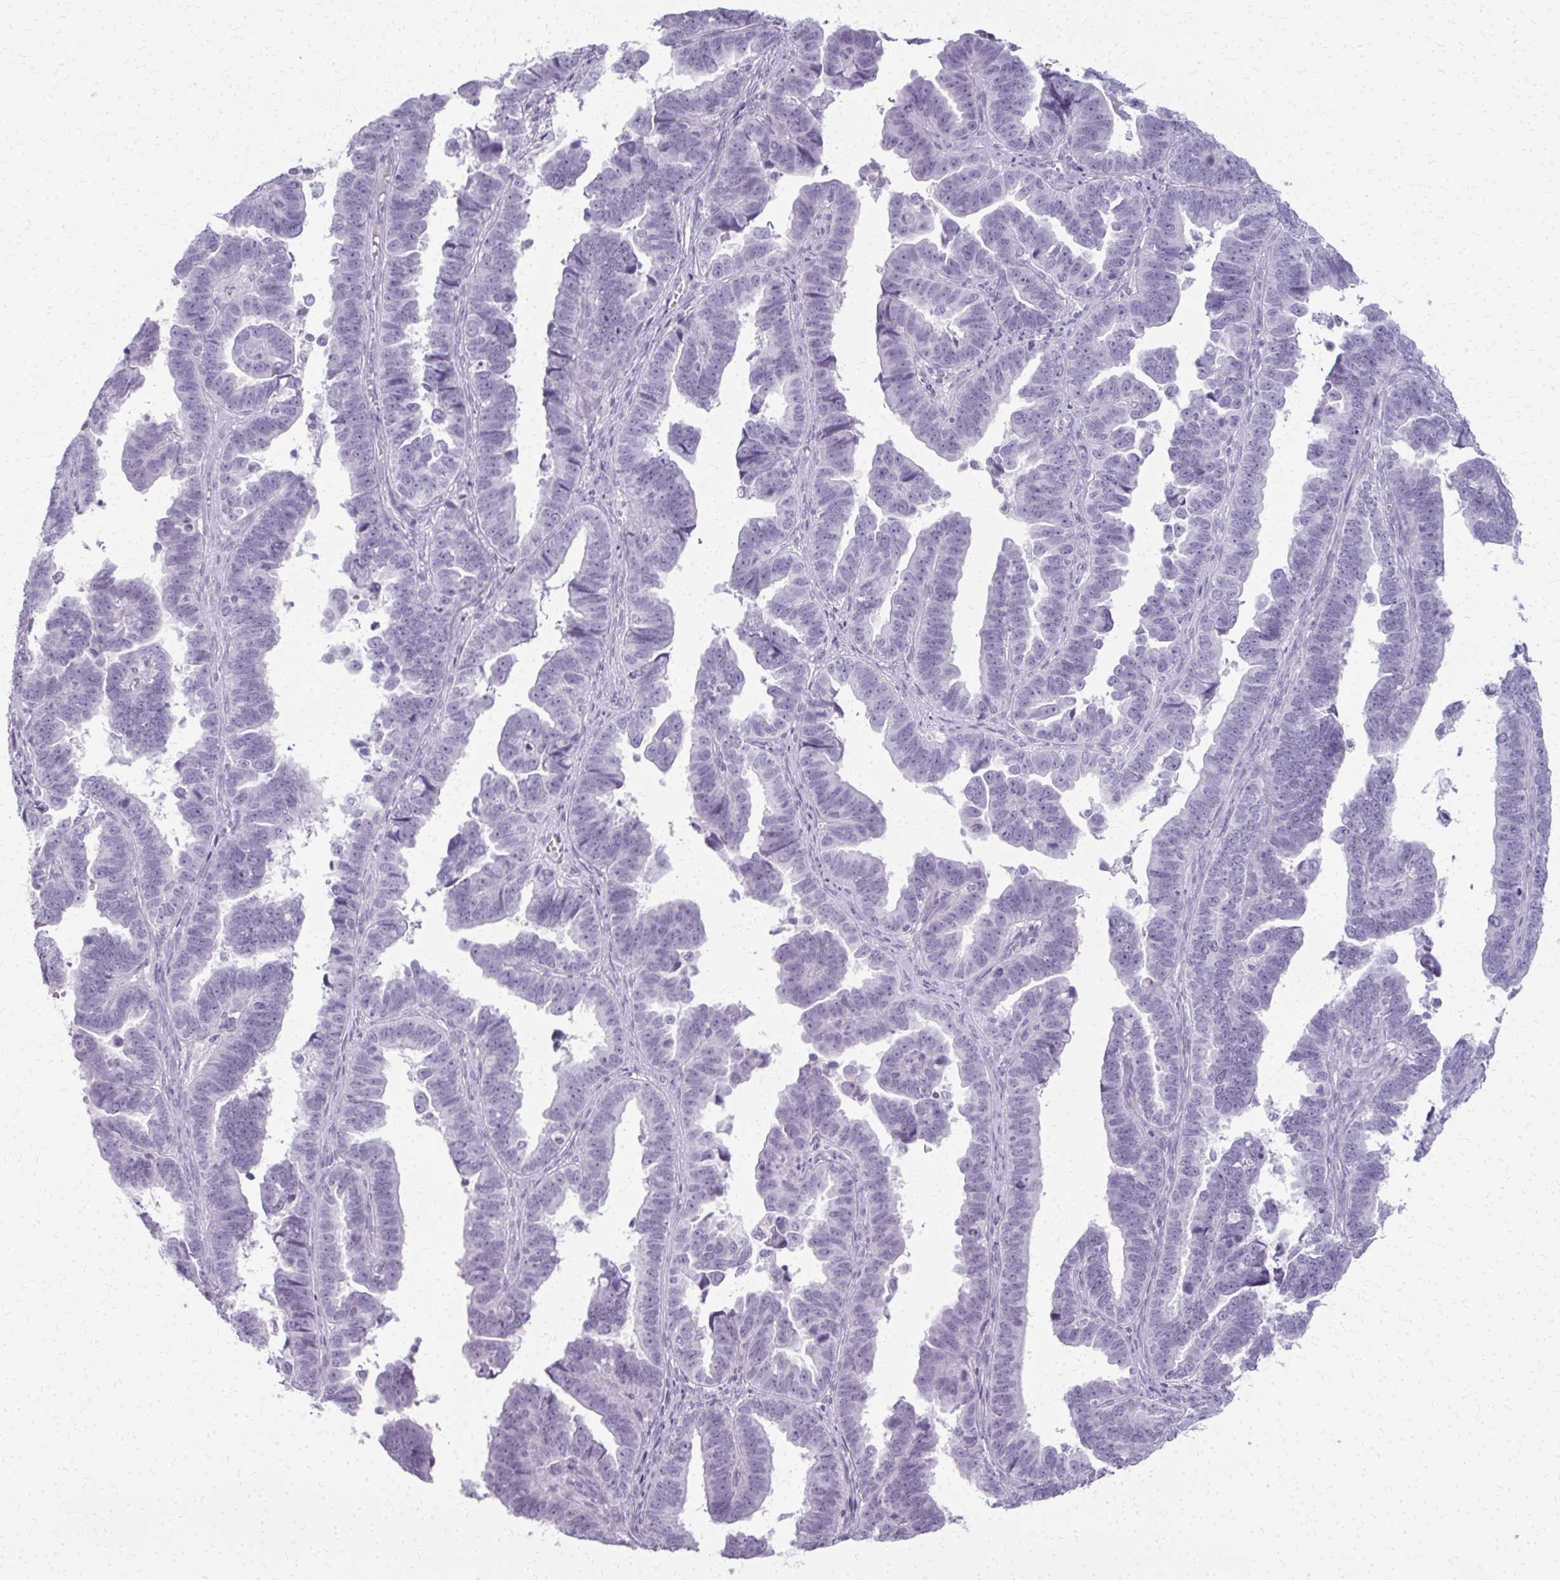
{"staining": {"intensity": "negative", "quantity": "none", "location": "none"}, "tissue": "endometrial cancer", "cell_type": "Tumor cells", "image_type": "cancer", "snomed": [{"axis": "morphology", "description": "Adenocarcinoma, NOS"}, {"axis": "topography", "description": "Endometrium"}], "caption": "There is no significant staining in tumor cells of endometrial cancer. The staining was performed using DAB (3,3'-diaminobenzidine) to visualize the protein expression in brown, while the nuclei were stained in blue with hematoxylin (Magnification: 20x).", "gene": "CA3", "patient": {"sex": "female", "age": 75}}